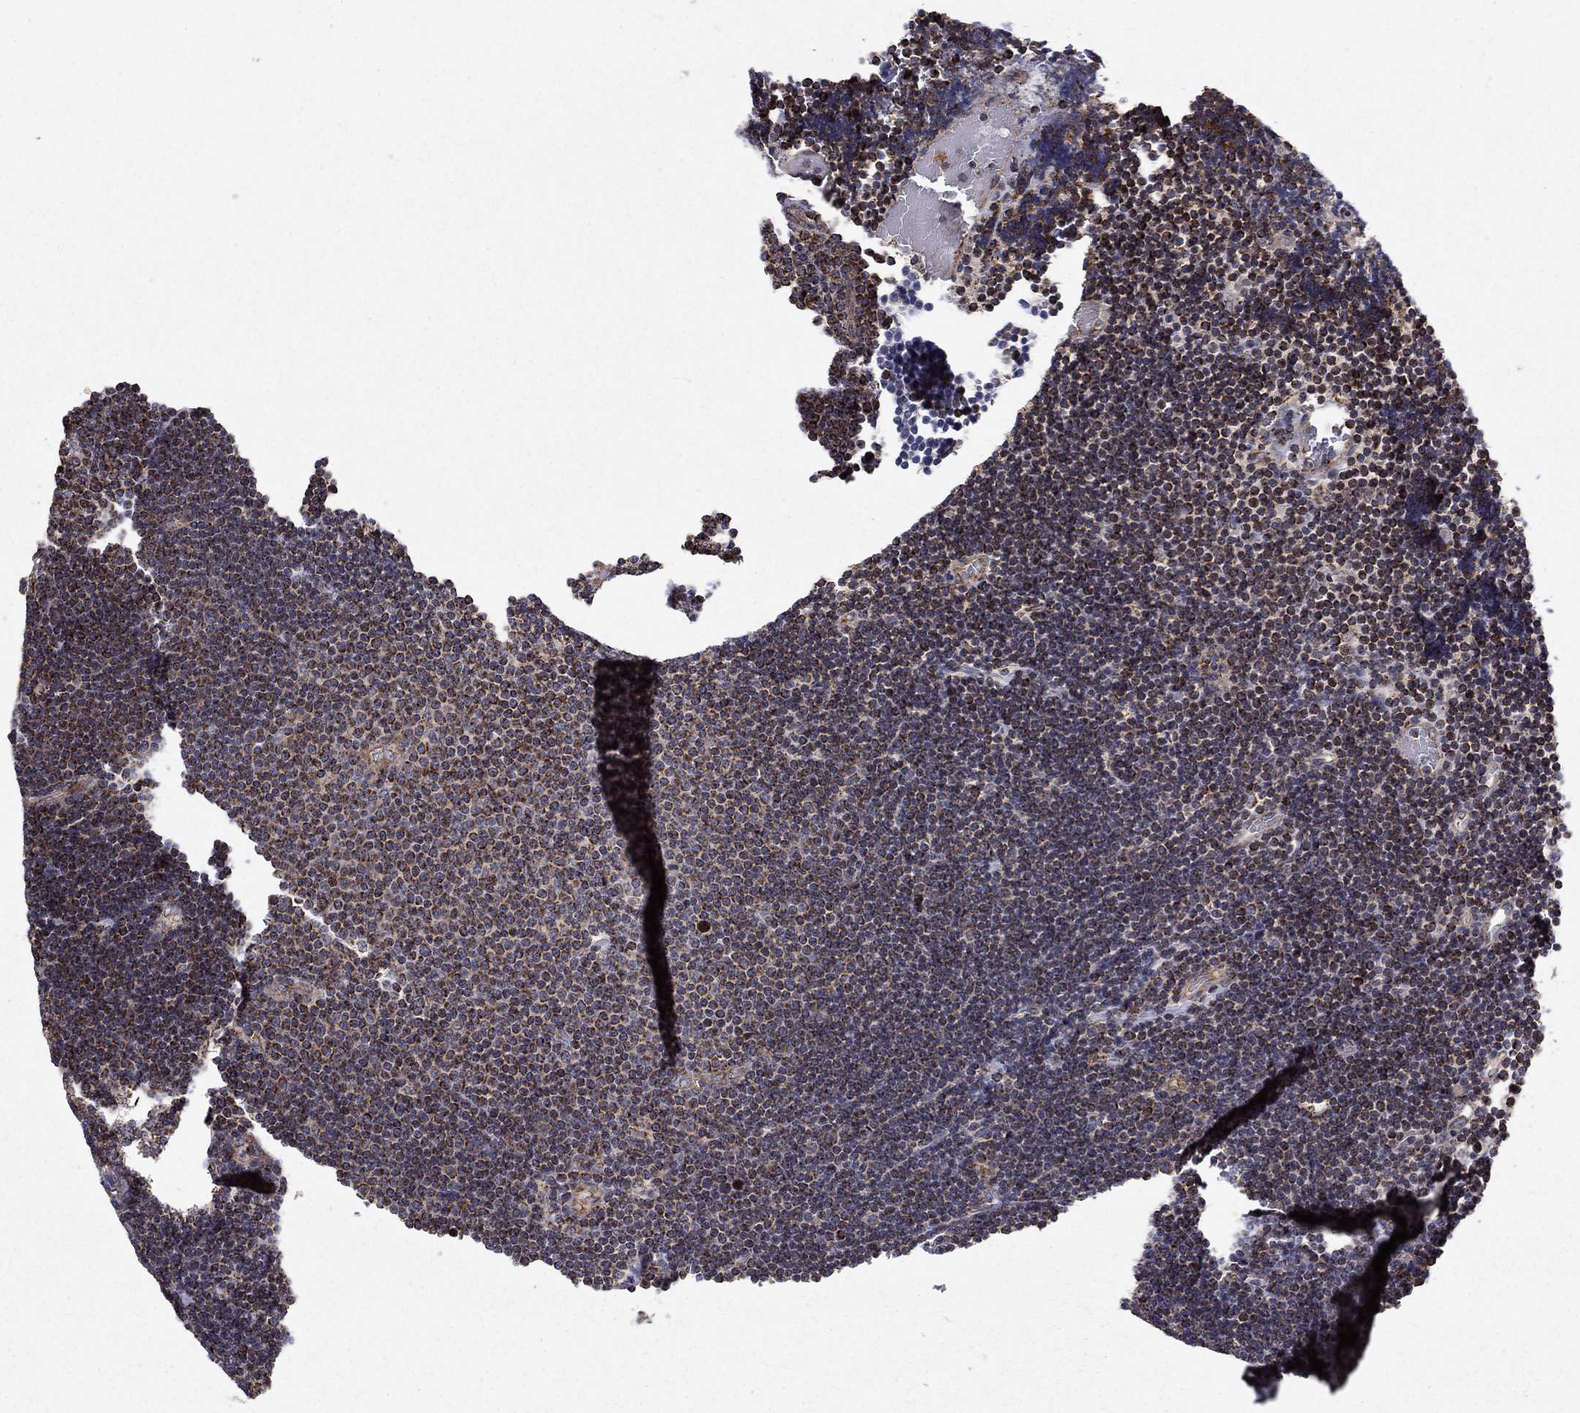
{"staining": {"intensity": "moderate", "quantity": "25%-75%", "location": "cytoplasmic/membranous"}, "tissue": "lymphoma", "cell_type": "Tumor cells", "image_type": "cancer", "snomed": [{"axis": "morphology", "description": "Malignant lymphoma, non-Hodgkin's type, Low grade"}, {"axis": "topography", "description": "Brain"}], "caption": "Malignant lymphoma, non-Hodgkin's type (low-grade) tissue shows moderate cytoplasmic/membranous staining in about 25%-75% of tumor cells, visualized by immunohistochemistry.", "gene": "NDUFS8", "patient": {"sex": "female", "age": 66}}